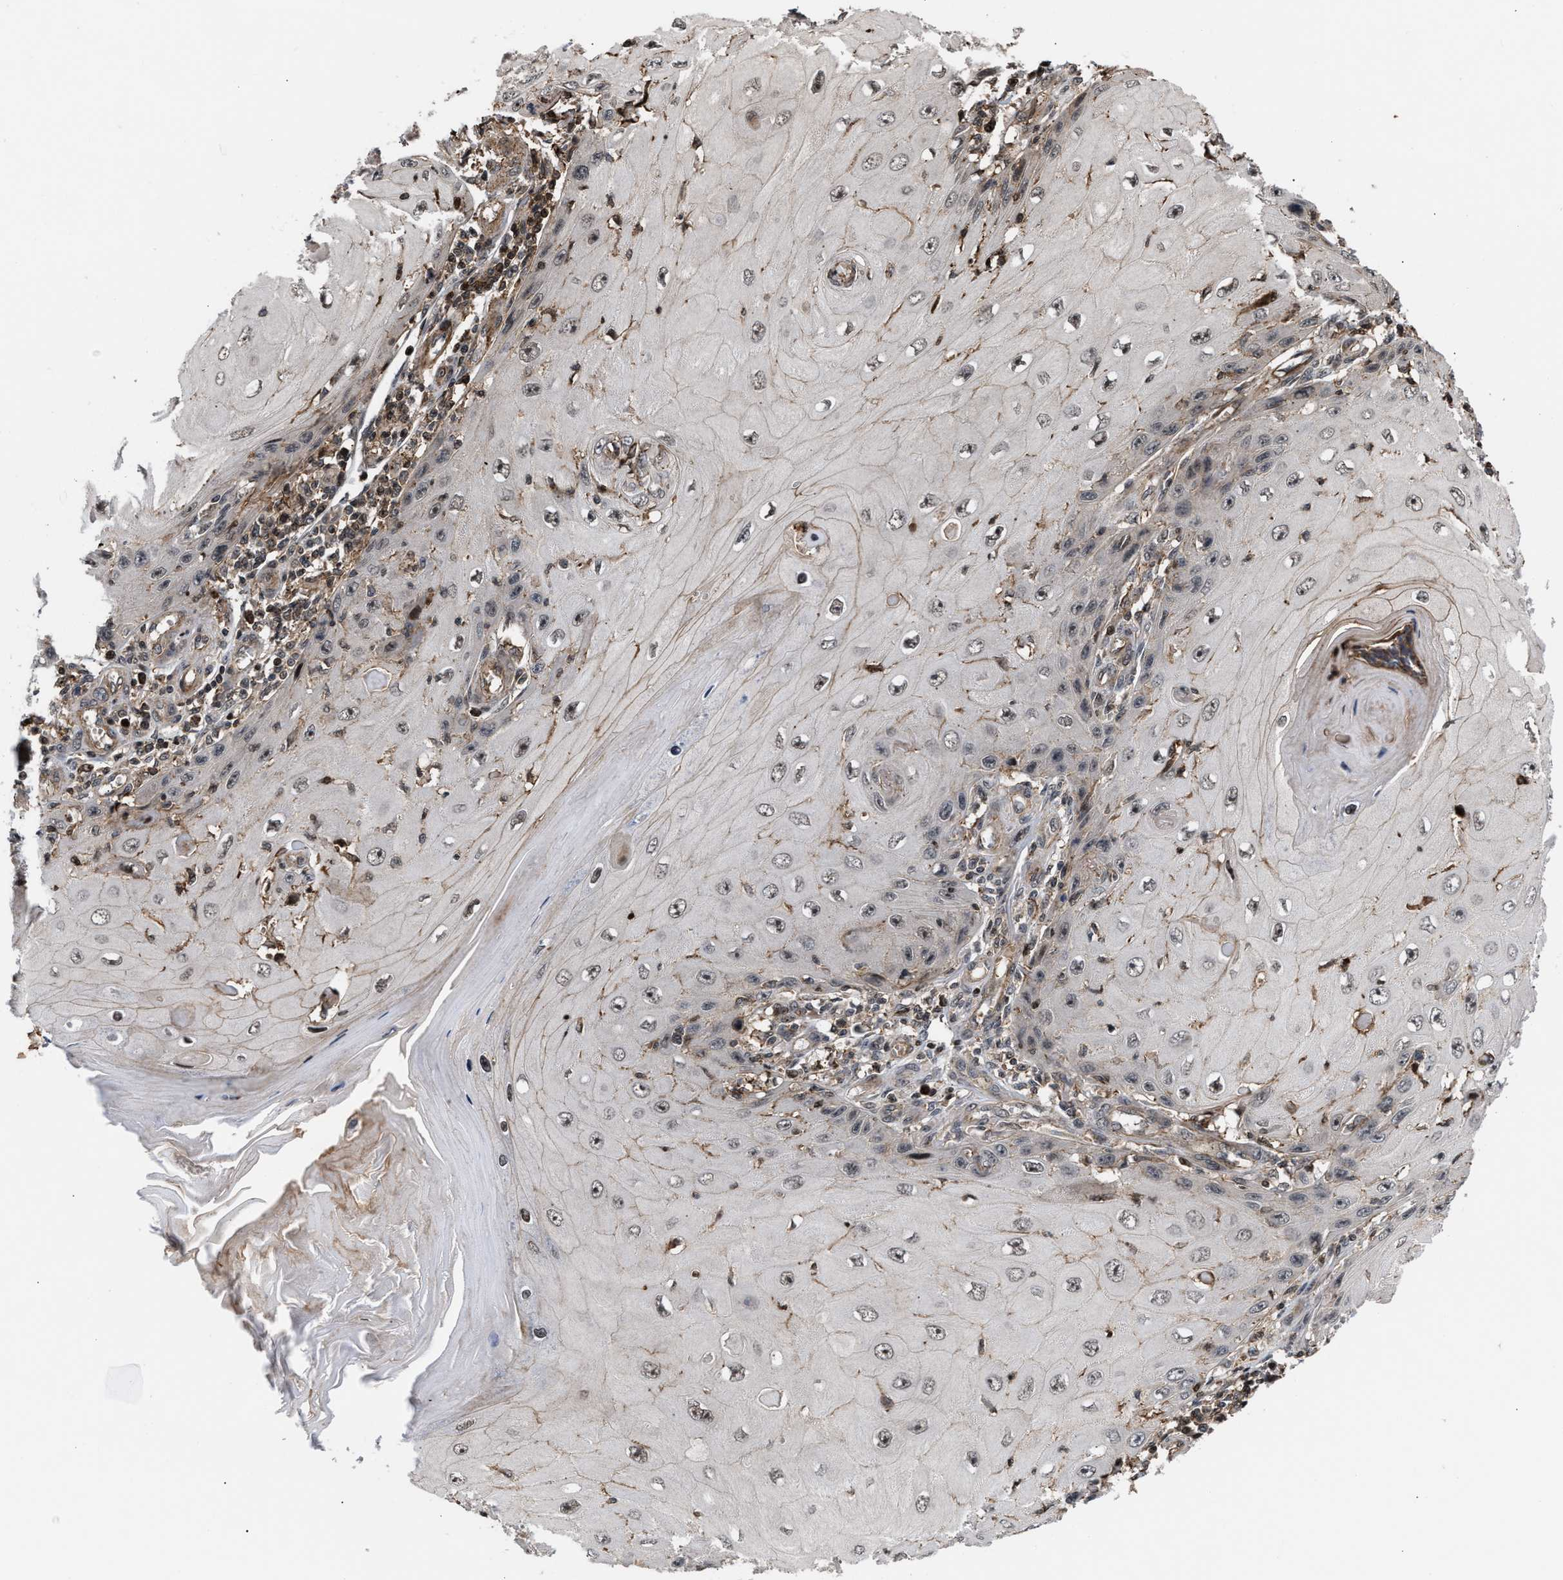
{"staining": {"intensity": "weak", "quantity": "<25%", "location": "cytoplasmic/membranous"}, "tissue": "skin cancer", "cell_type": "Tumor cells", "image_type": "cancer", "snomed": [{"axis": "morphology", "description": "Squamous cell carcinoma, NOS"}, {"axis": "topography", "description": "Skin"}], "caption": "Histopathology image shows no protein staining in tumor cells of squamous cell carcinoma (skin) tissue. The staining was performed using DAB to visualize the protein expression in brown, while the nuclei were stained in blue with hematoxylin (Magnification: 20x).", "gene": "STAU2", "patient": {"sex": "female", "age": 73}}